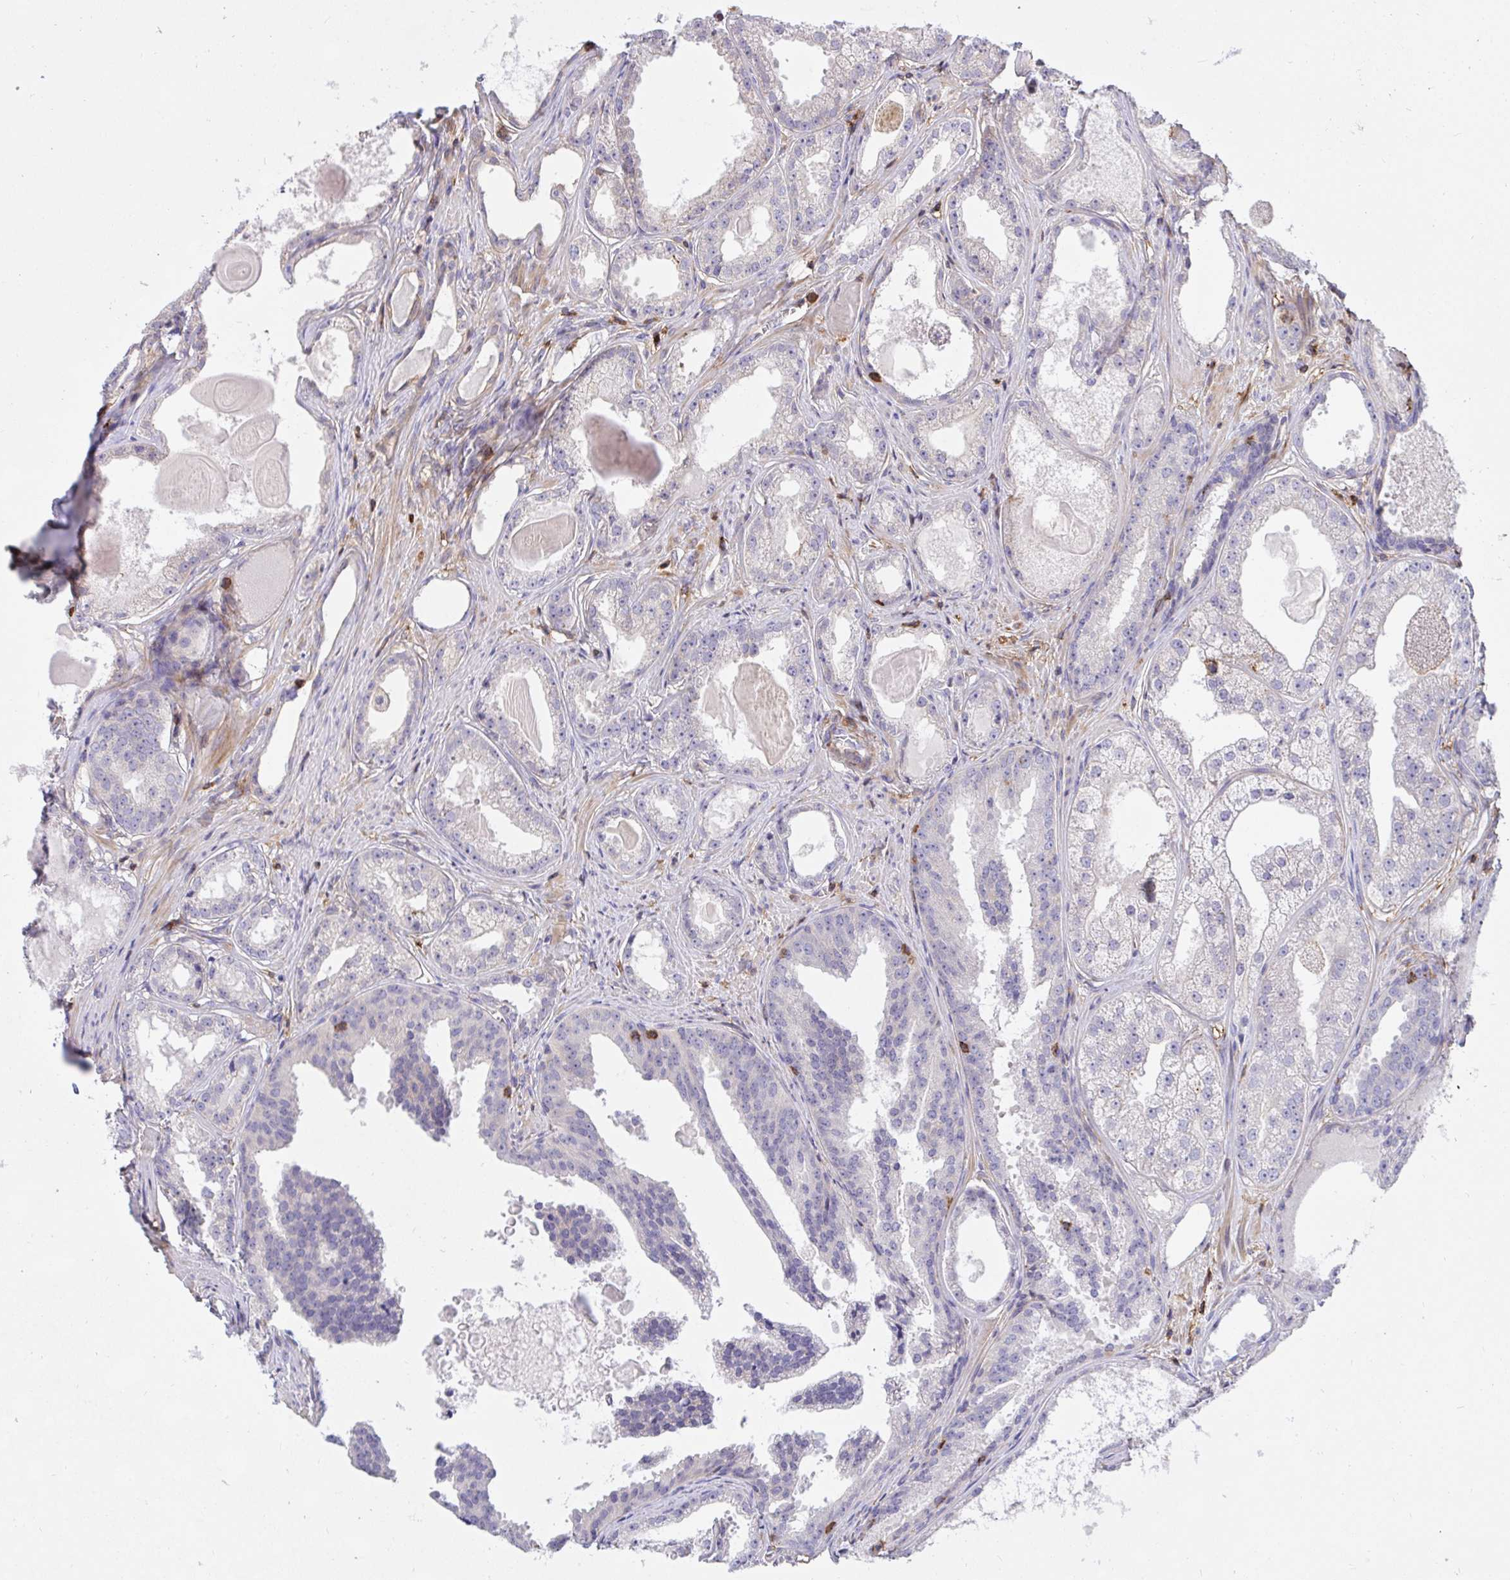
{"staining": {"intensity": "negative", "quantity": "none", "location": "none"}, "tissue": "prostate cancer", "cell_type": "Tumor cells", "image_type": "cancer", "snomed": [{"axis": "morphology", "description": "Adenocarcinoma, Low grade"}, {"axis": "topography", "description": "Prostate"}], "caption": "This is an IHC photomicrograph of prostate cancer. There is no expression in tumor cells.", "gene": "ERI1", "patient": {"sex": "male", "age": 65}}